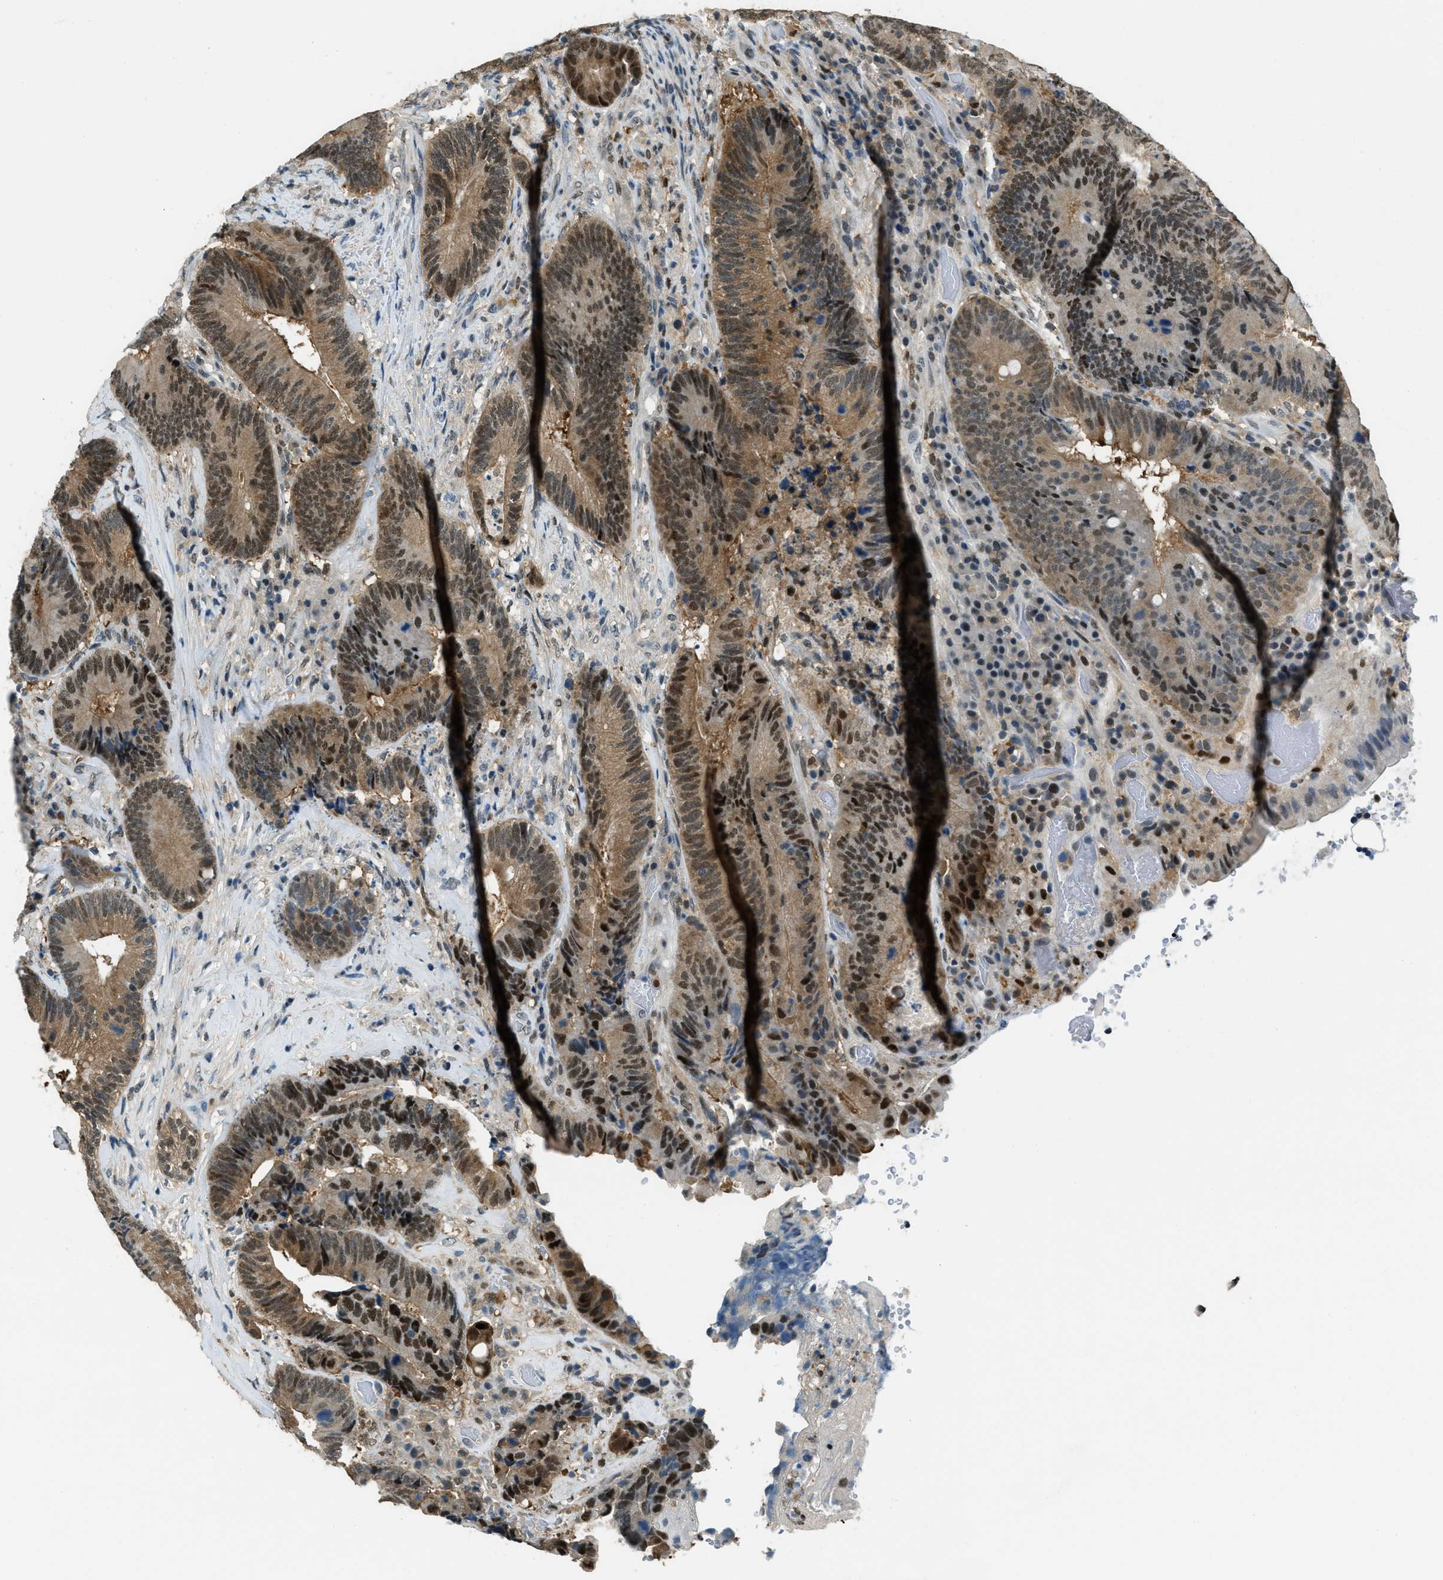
{"staining": {"intensity": "moderate", "quantity": ">75%", "location": "cytoplasmic/membranous,nuclear"}, "tissue": "colorectal cancer", "cell_type": "Tumor cells", "image_type": "cancer", "snomed": [{"axis": "morphology", "description": "Adenocarcinoma, NOS"}, {"axis": "topography", "description": "Rectum"}], "caption": "Brown immunohistochemical staining in human adenocarcinoma (colorectal) demonstrates moderate cytoplasmic/membranous and nuclear positivity in about >75% of tumor cells.", "gene": "OGFR", "patient": {"sex": "female", "age": 89}}